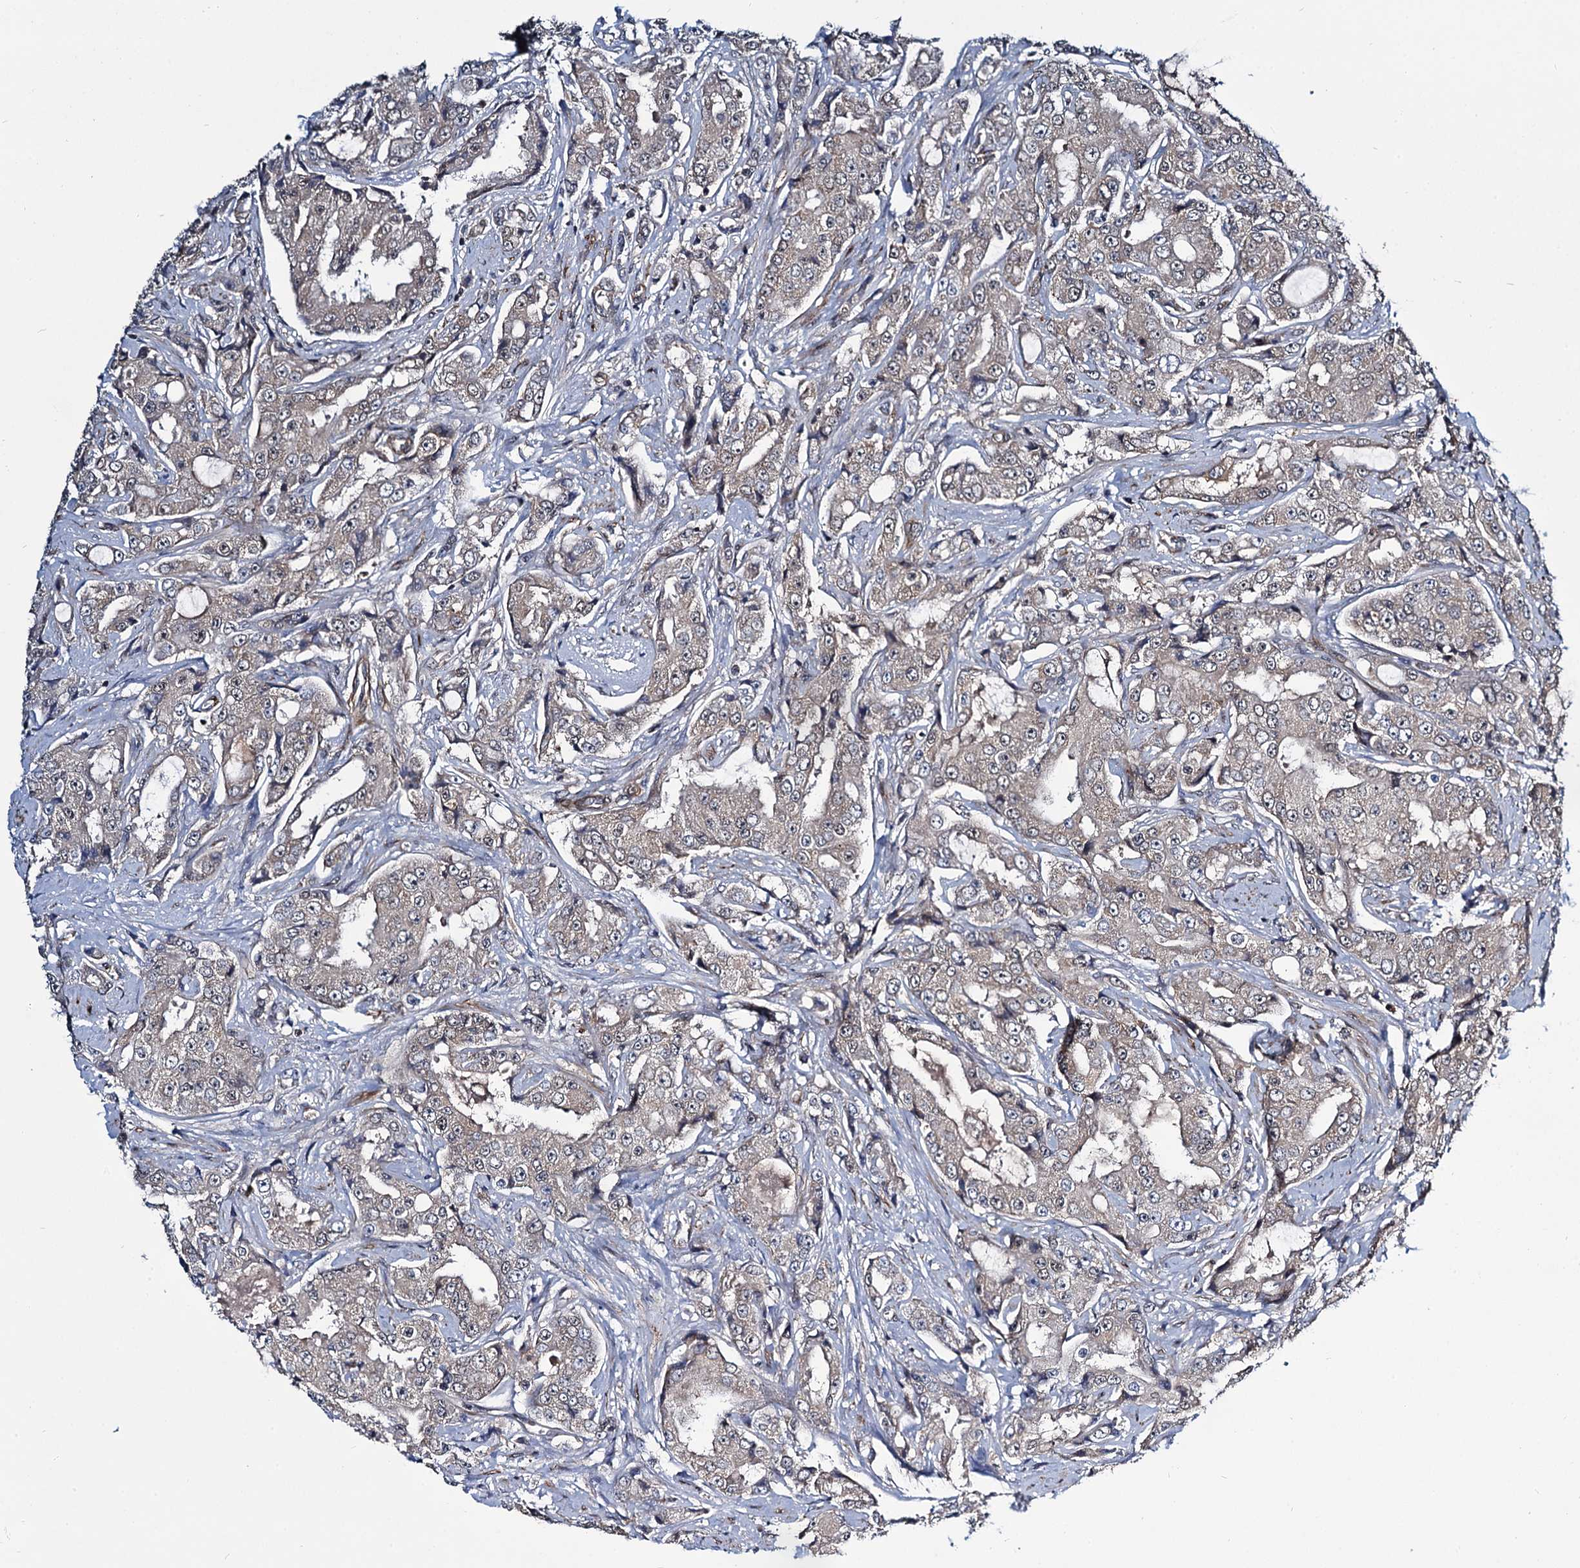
{"staining": {"intensity": "weak", "quantity": ">75%", "location": "cytoplasmic/membranous"}, "tissue": "prostate cancer", "cell_type": "Tumor cells", "image_type": "cancer", "snomed": [{"axis": "morphology", "description": "Adenocarcinoma, High grade"}, {"axis": "topography", "description": "Prostate"}], "caption": "IHC of prostate cancer shows low levels of weak cytoplasmic/membranous positivity in approximately >75% of tumor cells. Using DAB (brown) and hematoxylin (blue) stains, captured at high magnification using brightfield microscopy.", "gene": "ARHGAP42", "patient": {"sex": "male", "age": 73}}